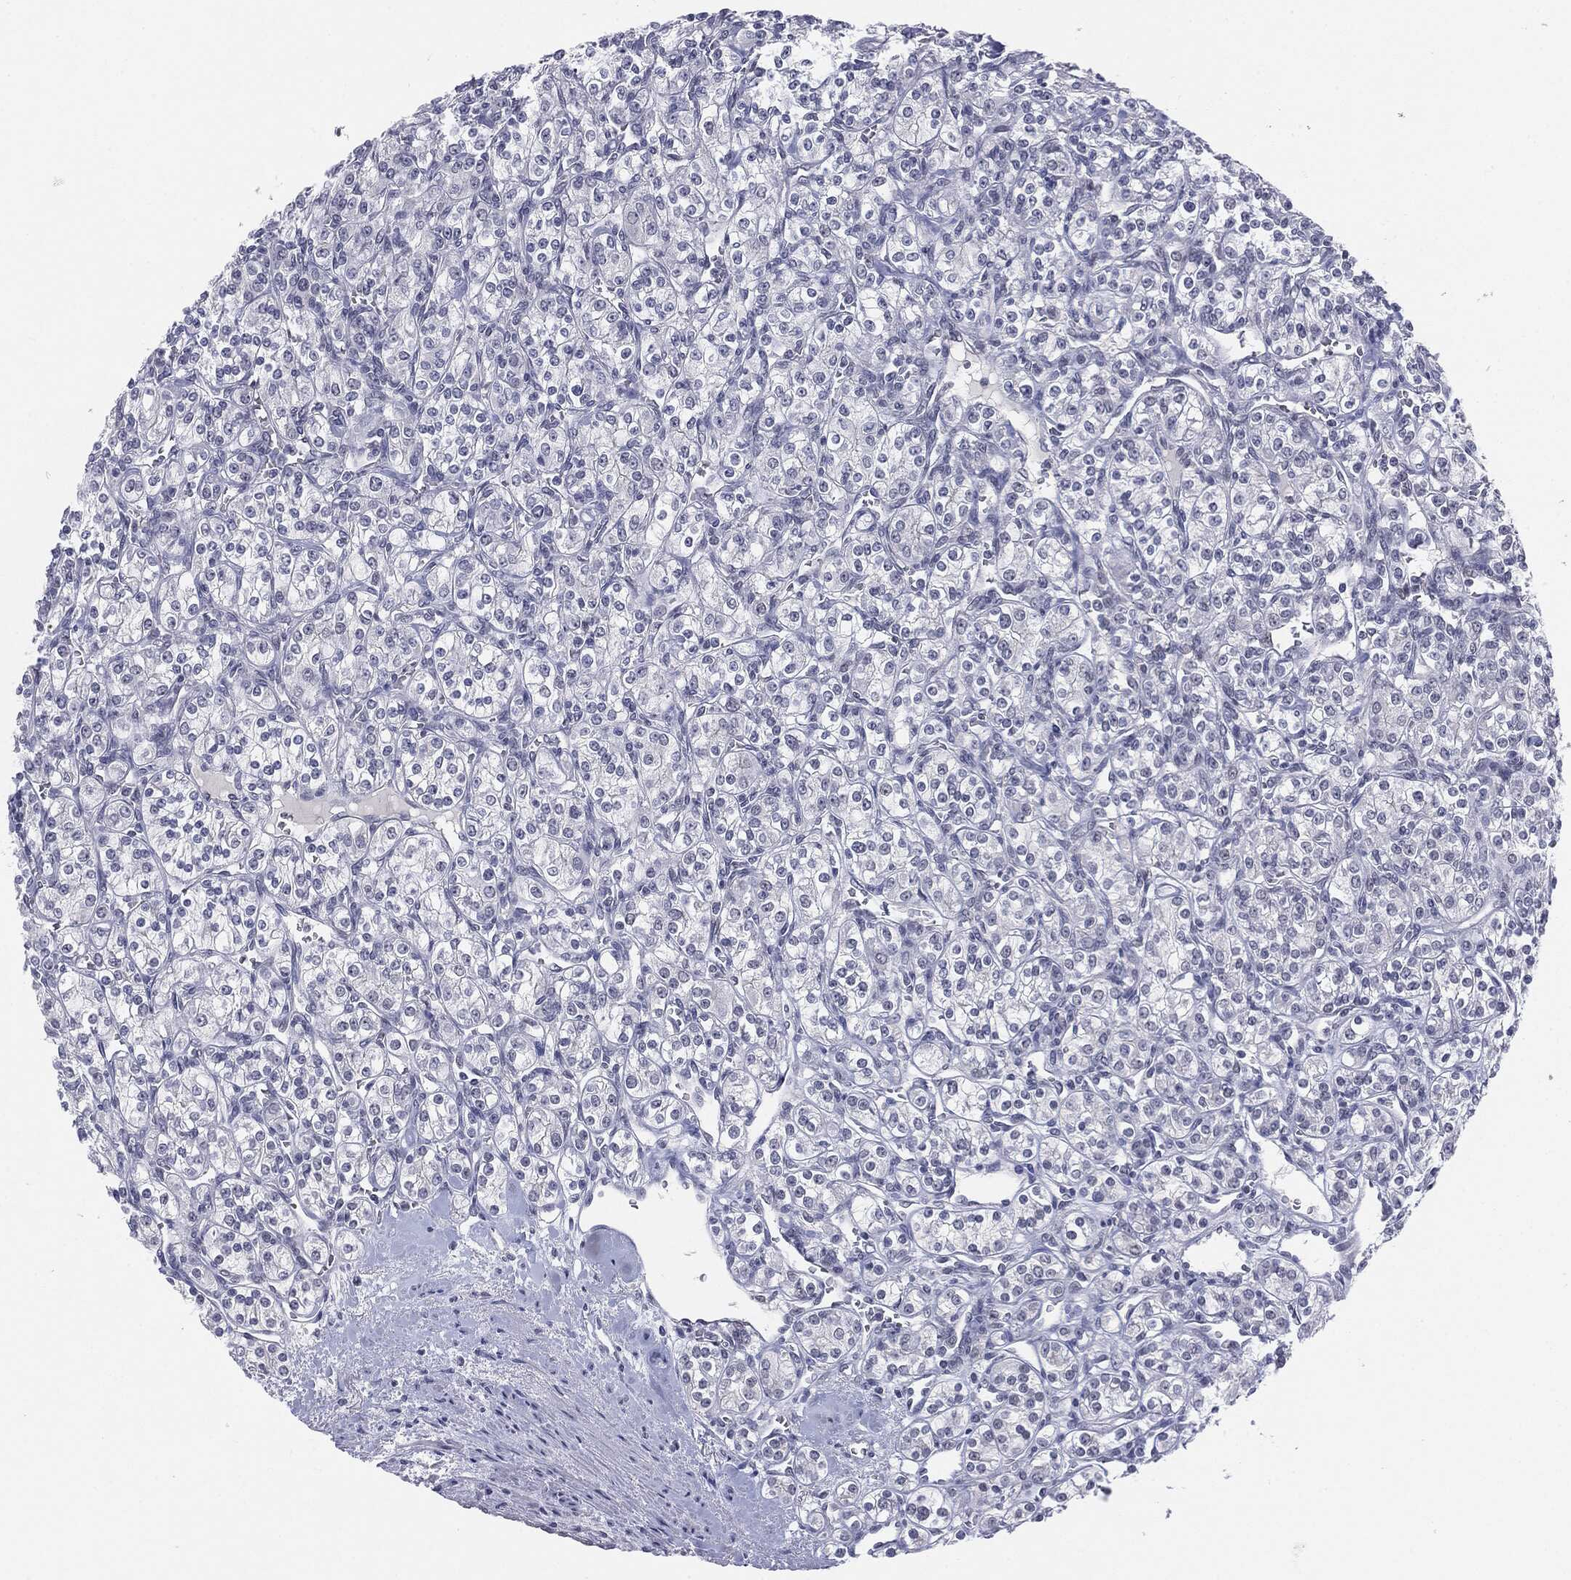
{"staining": {"intensity": "negative", "quantity": "none", "location": "none"}, "tissue": "renal cancer", "cell_type": "Tumor cells", "image_type": "cancer", "snomed": [{"axis": "morphology", "description": "Adenocarcinoma, NOS"}, {"axis": "topography", "description": "Kidney"}], "caption": "Tumor cells are negative for protein expression in human renal cancer (adenocarcinoma). (Brightfield microscopy of DAB immunohistochemistry at high magnification).", "gene": "SLC5A5", "patient": {"sex": "male", "age": 77}}